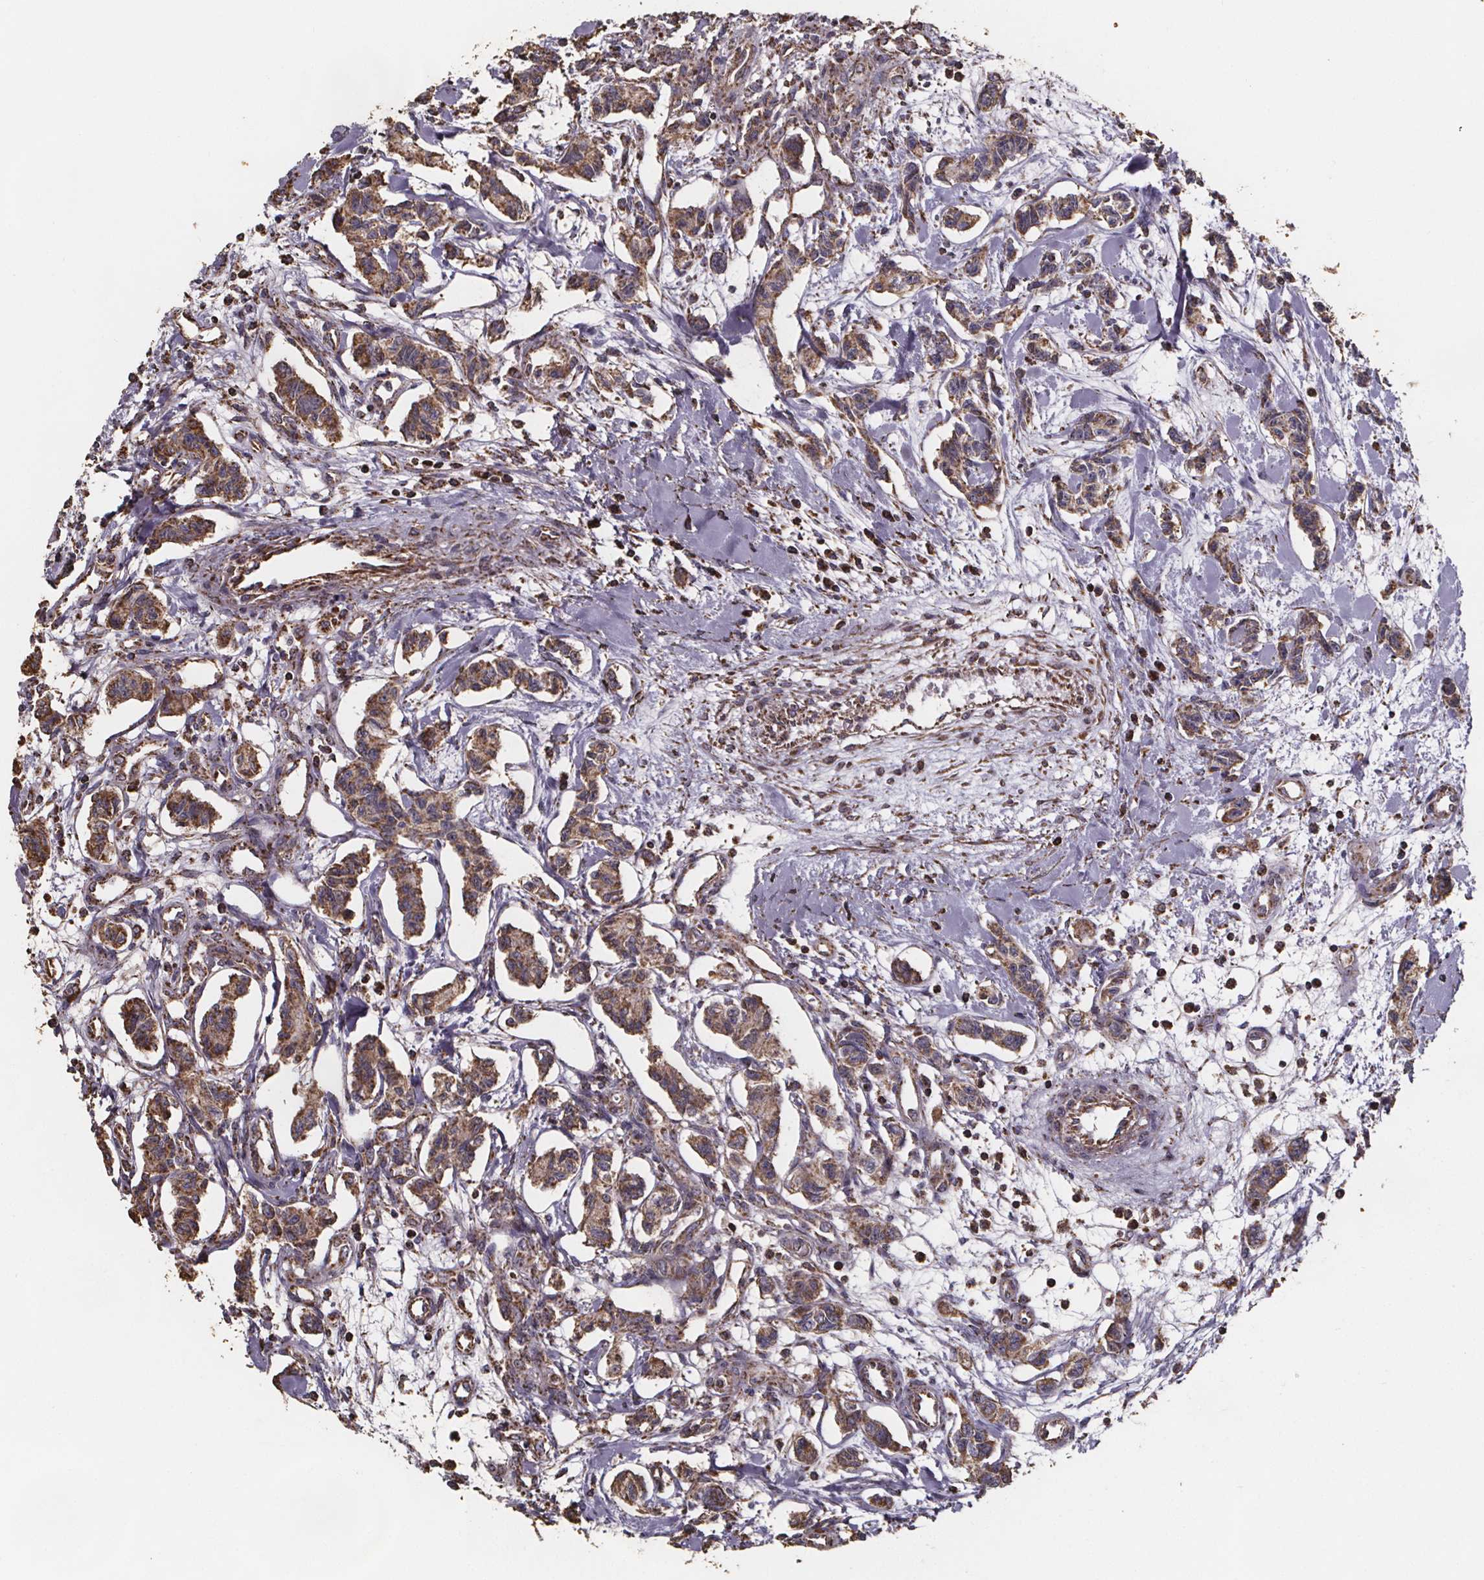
{"staining": {"intensity": "moderate", "quantity": ">75%", "location": "cytoplasmic/membranous"}, "tissue": "carcinoid", "cell_type": "Tumor cells", "image_type": "cancer", "snomed": [{"axis": "morphology", "description": "Carcinoid, malignant, NOS"}, {"axis": "topography", "description": "Kidney"}], "caption": "Immunohistochemistry image of human carcinoid stained for a protein (brown), which exhibits medium levels of moderate cytoplasmic/membranous expression in approximately >75% of tumor cells.", "gene": "SLC35D2", "patient": {"sex": "female", "age": 41}}